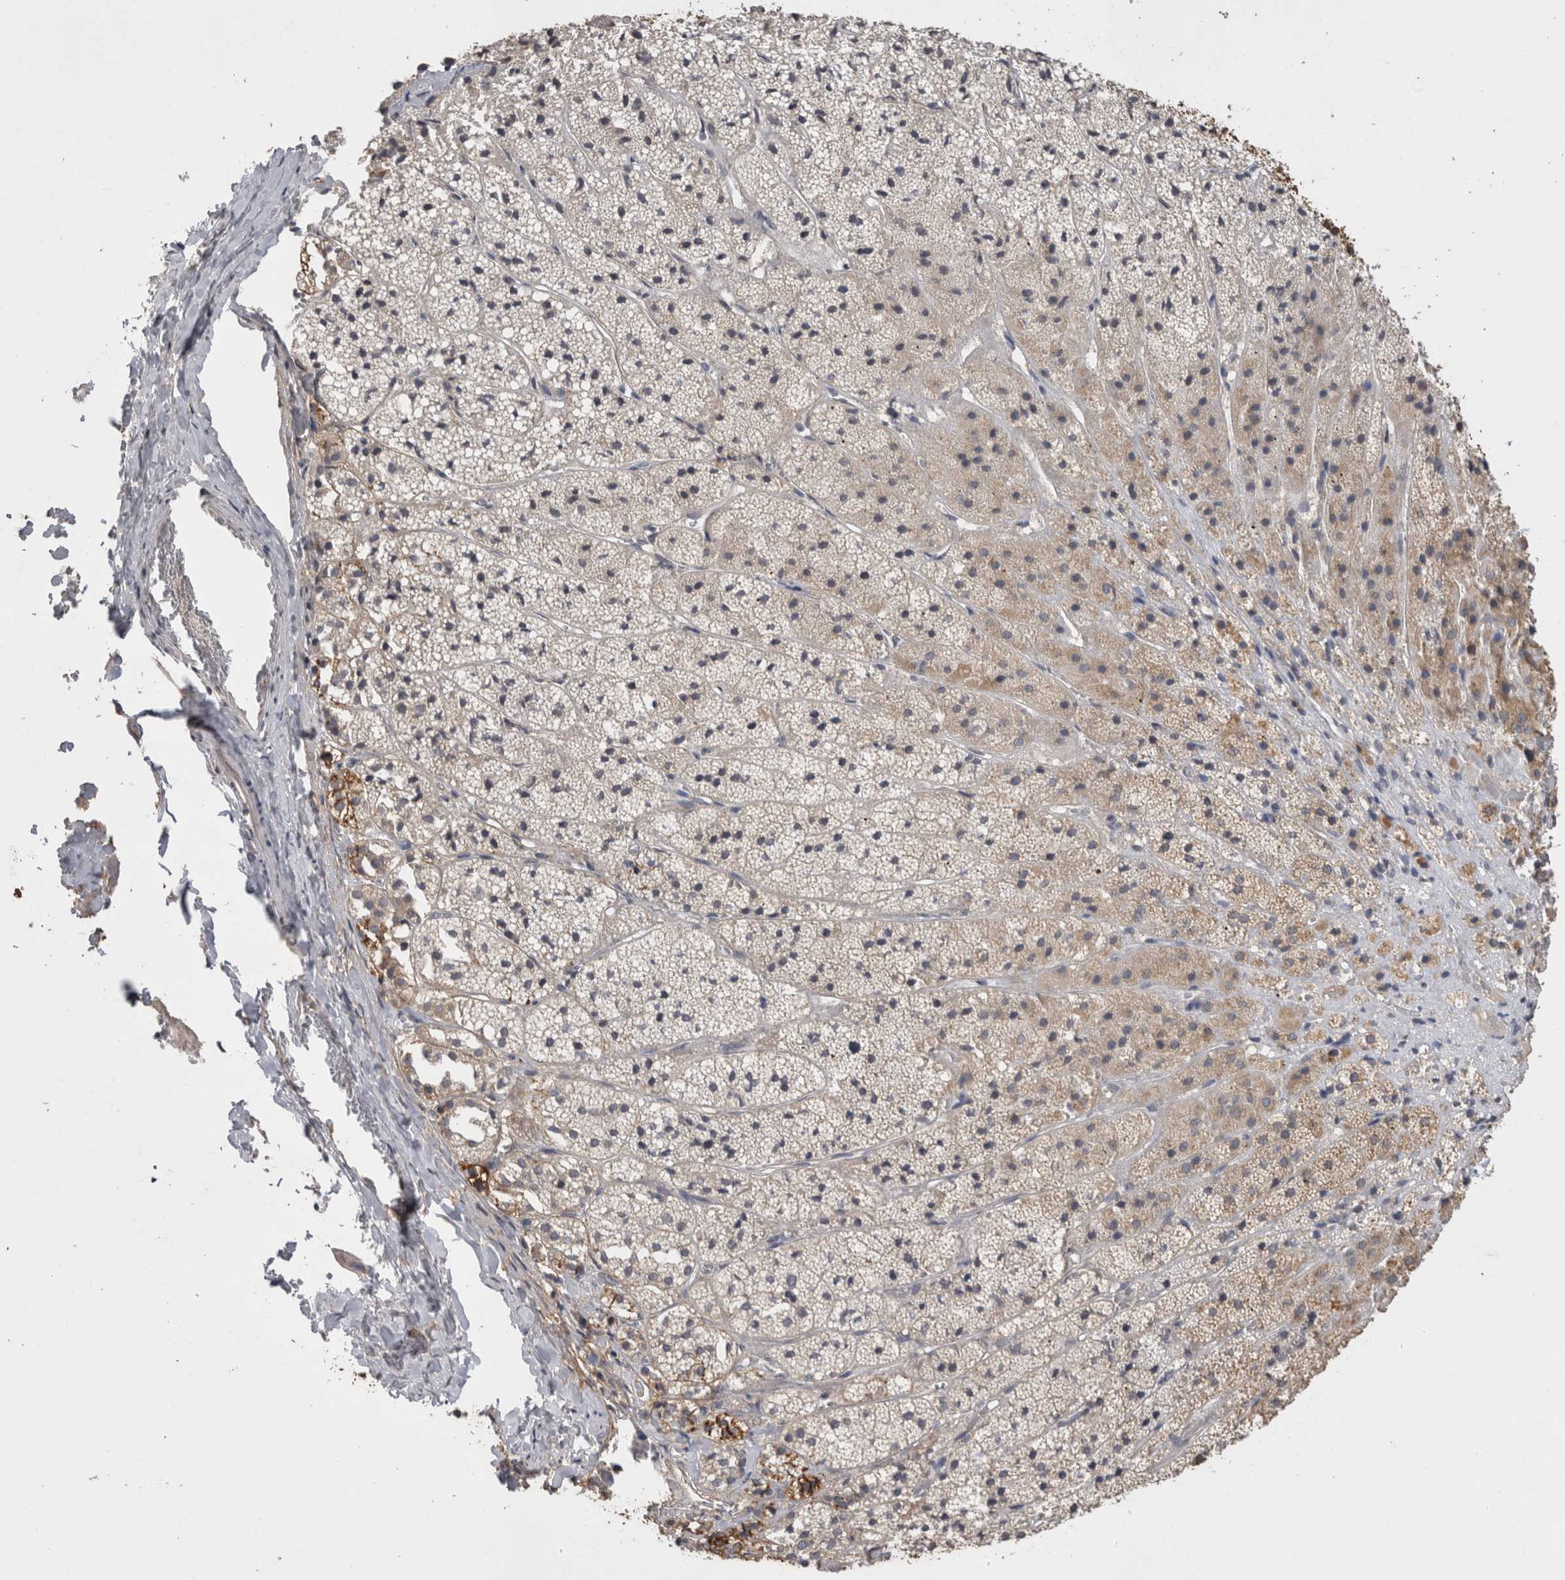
{"staining": {"intensity": "moderate", "quantity": "25%-75%", "location": "cytoplasmic/membranous"}, "tissue": "adrenal gland", "cell_type": "Glandular cells", "image_type": "normal", "snomed": [{"axis": "morphology", "description": "Normal tissue, NOS"}, {"axis": "topography", "description": "Adrenal gland"}], "caption": "Protein expression analysis of benign human adrenal gland reveals moderate cytoplasmic/membranous expression in about 25%-75% of glandular cells.", "gene": "PREP", "patient": {"sex": "female", "age": 44}}